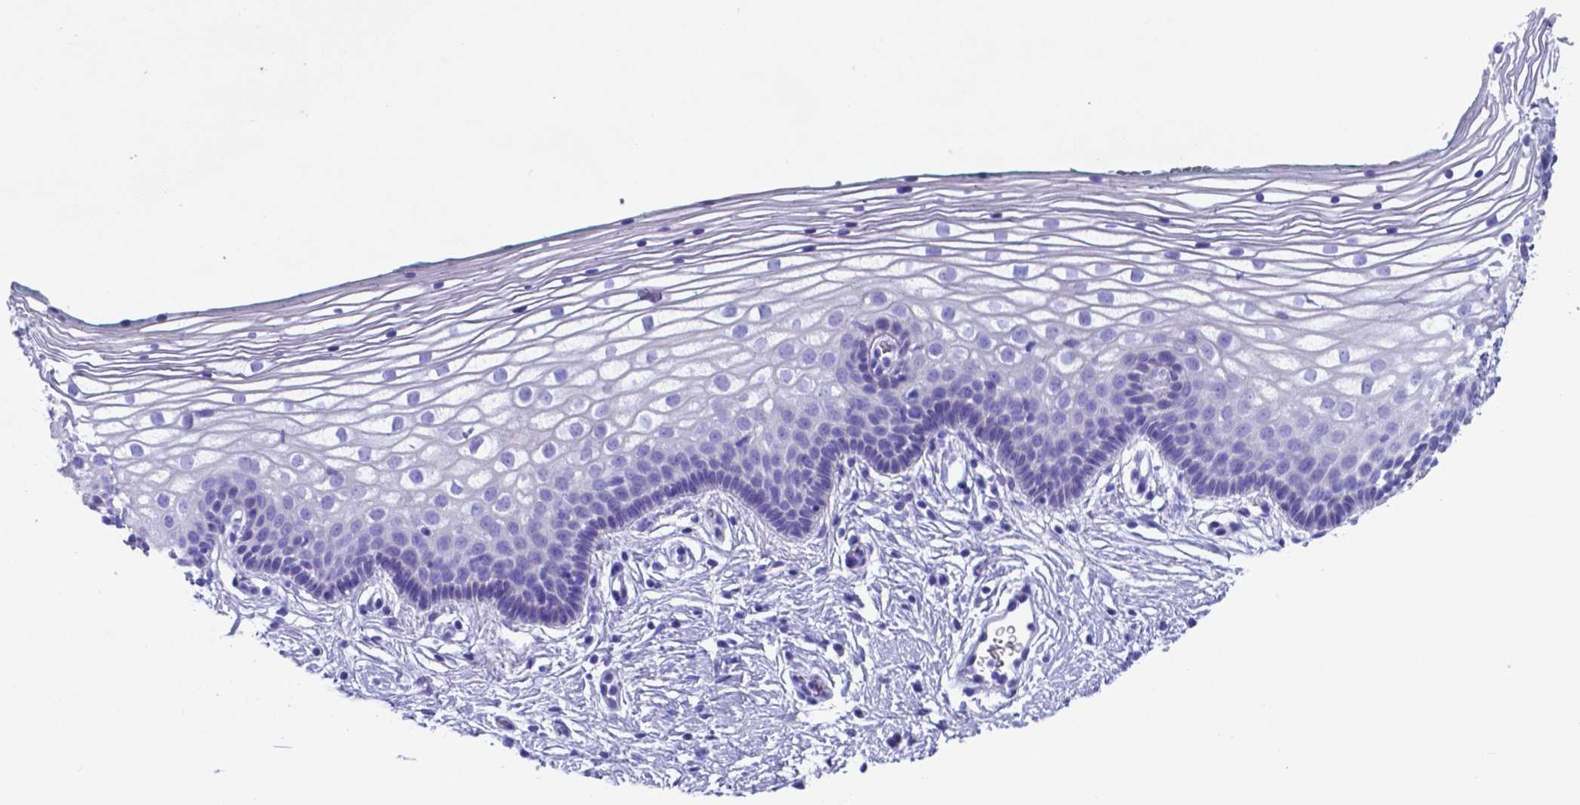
{"staining": {"intensity": "negative", "quantity": "none", "location": "none"}, "tissue": "vagina", "cell_type": "Squamous epithelial cells", "image_type": "normal", "snomed": [{"axis": "morphology", "description": "Normal tissue, NOS"}, {"axis": "topography", "description": "Vagina"}], "caption": "Vagina stained for a protein using immunohistochemistry (IHC) displays no expression squamous epithelial cells.", "gene": "DNAAF8", "patient": {"sex": "female", "age": 36}}